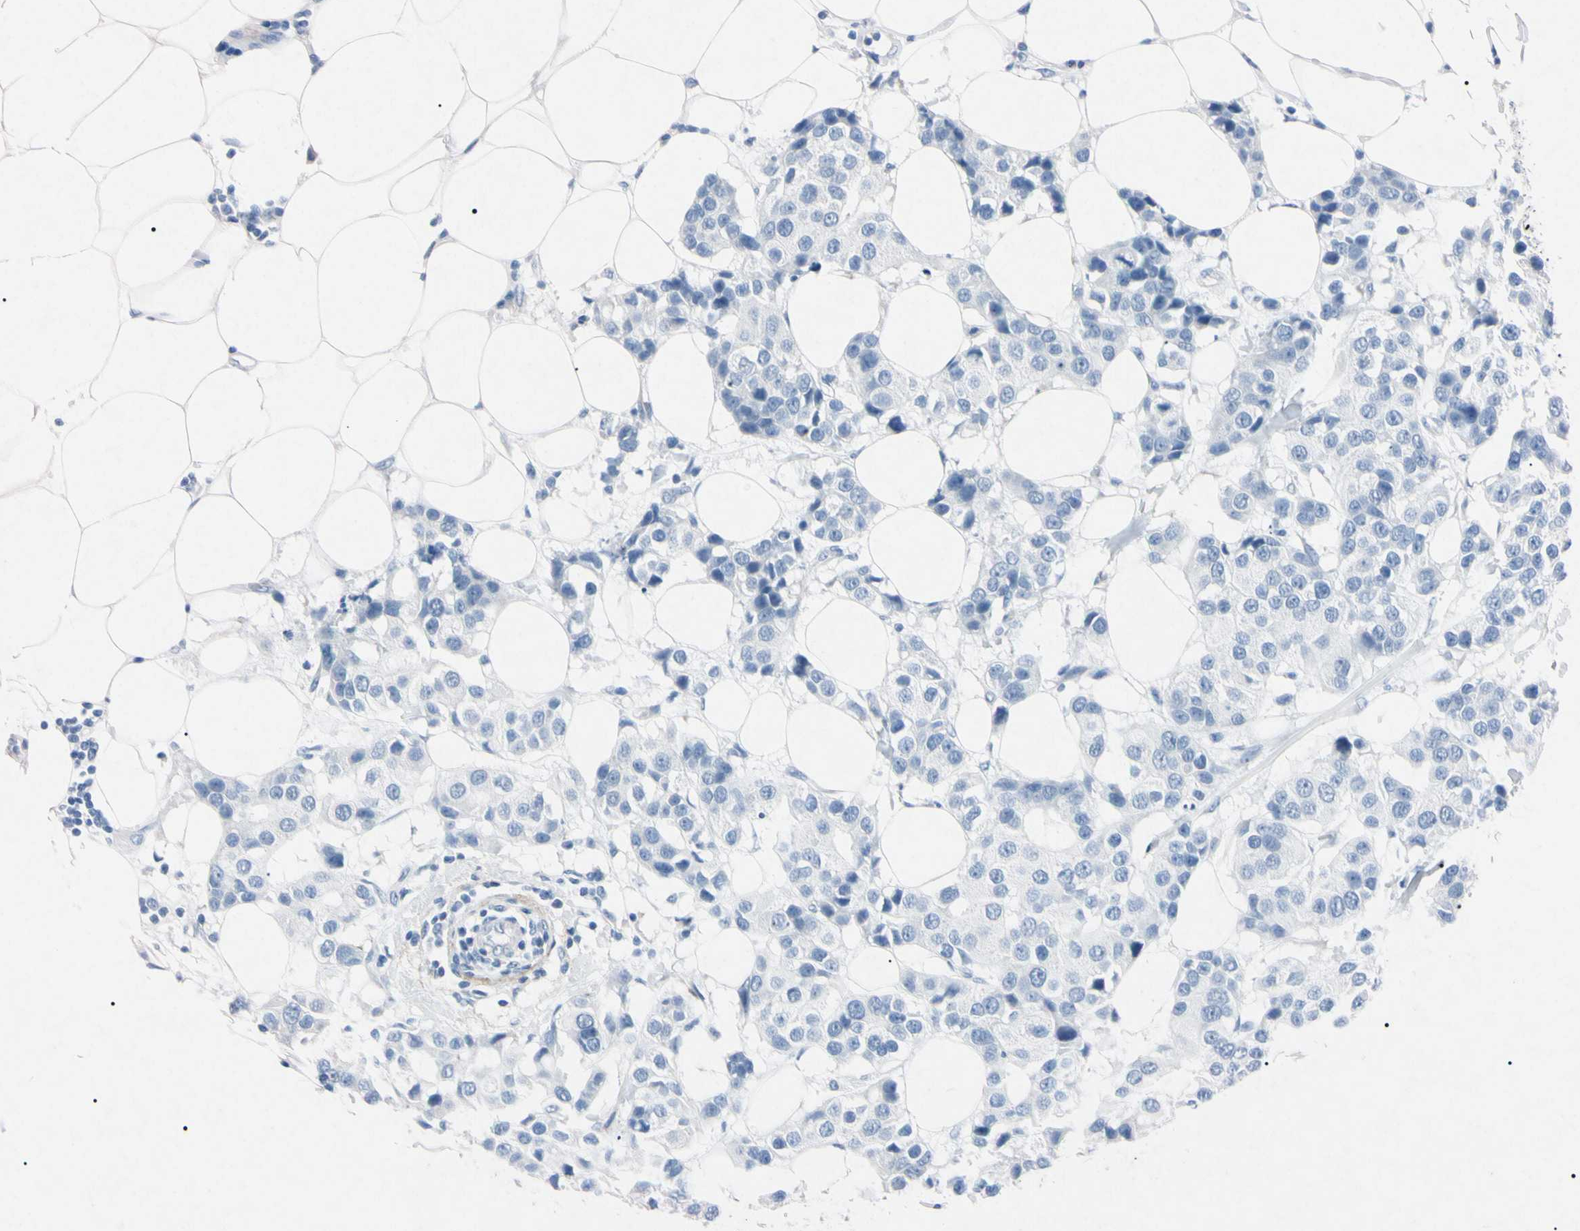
{"staining": {"intensity": "negative", "quantity": "none", "location": "none"}, "tissue": "breast cancer", "cell_type": "Tumor cells", "image_type": "cancer", "snomed": [{"axis": "morphology", "description": "Normal tissue, NOS"}, {"axis": "morphology", "description": "Duct carcinoma"}, {"axis": "topography", "description": "Breast"}], "caption": "DAB (3,3'-diaminobenzidine) immunohistochemical staining of human intraductal carcinoma (breast) reveals no significant staining in tumor cells.", "gene": "ELN", "patient": {"sex": "female", "age": 39}}